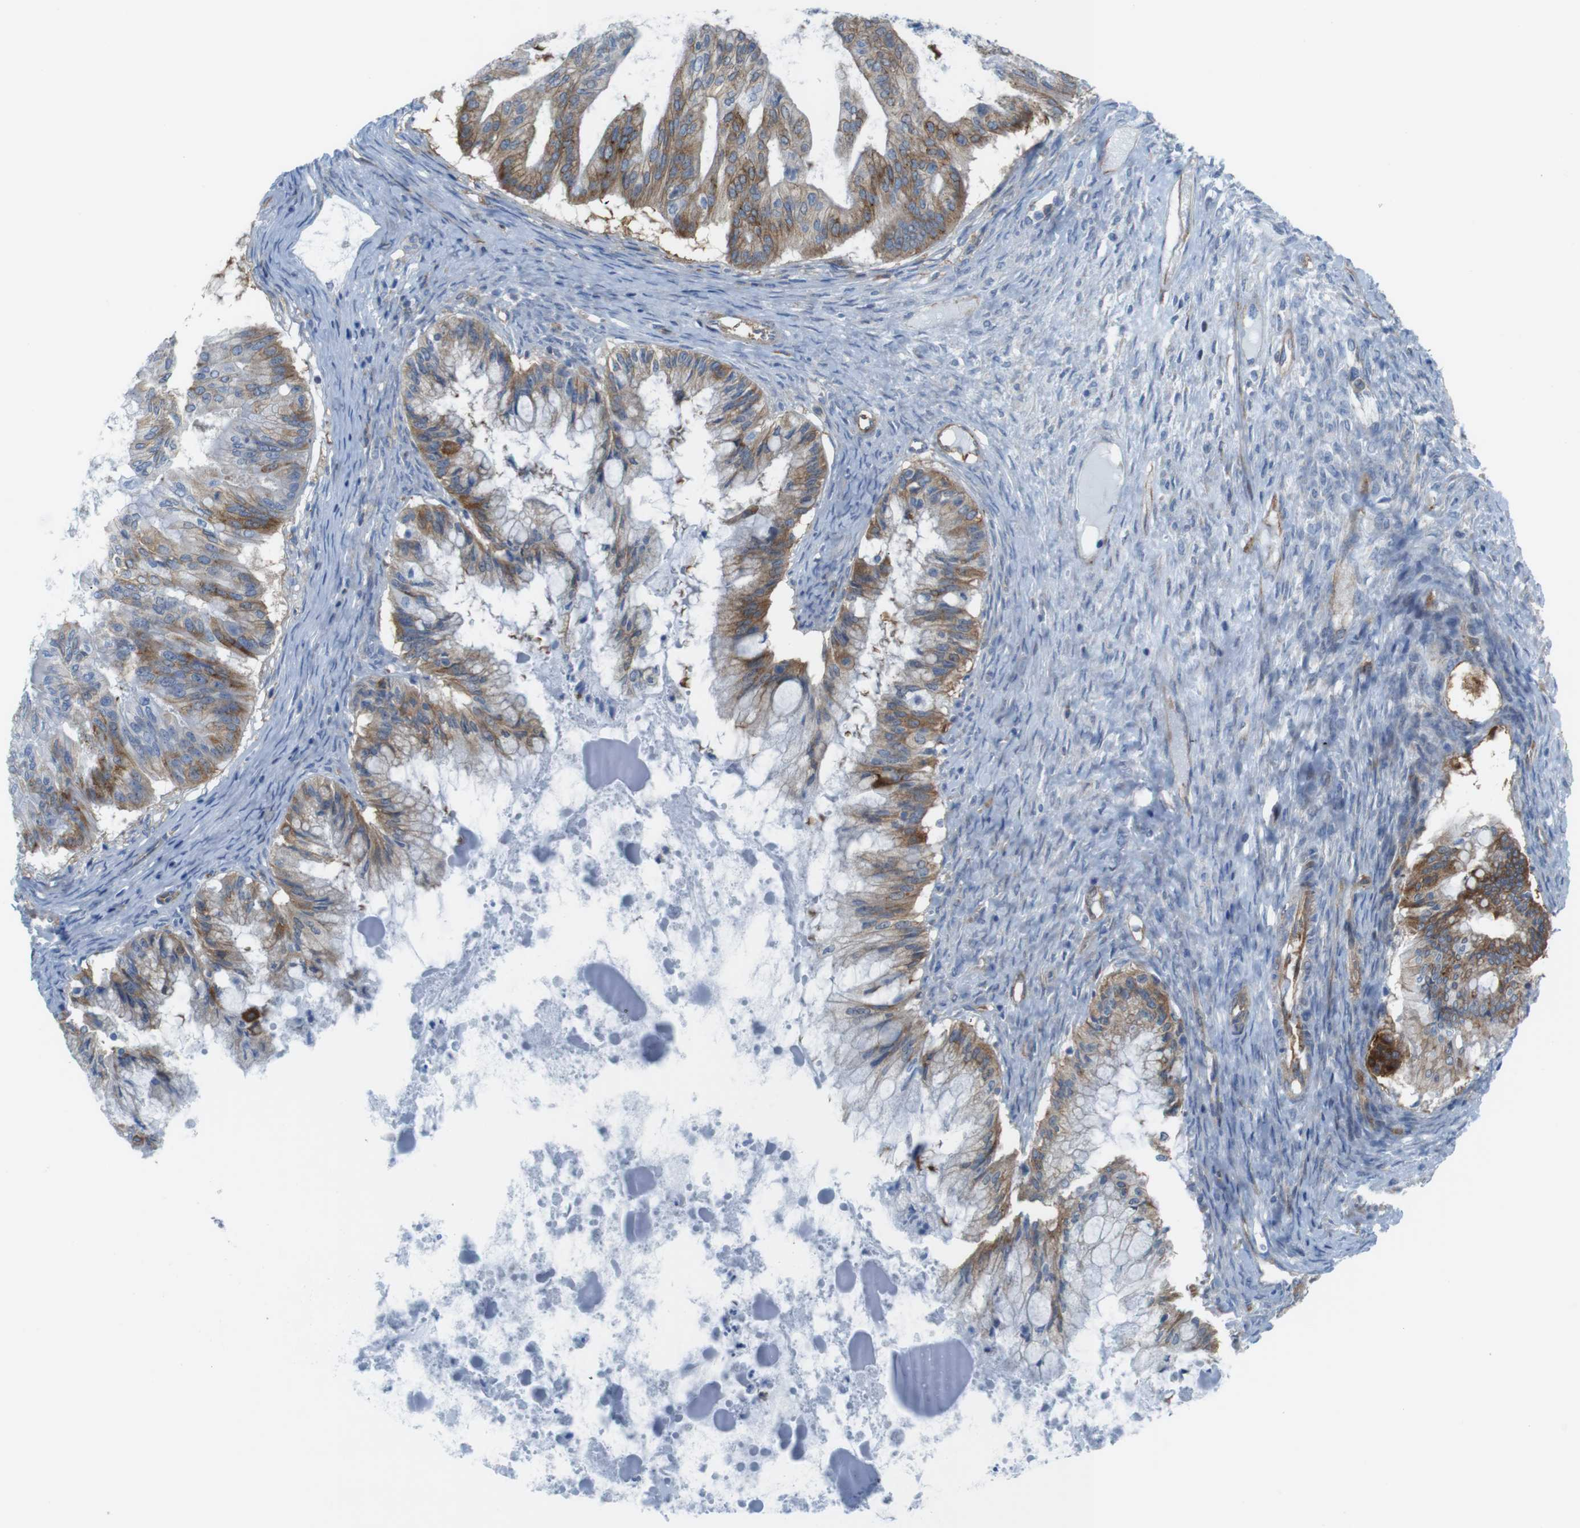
{"staining": {"intensity": "moderate", "quantity": ">75%", "location": "cytoplasmic/membranous"}, "tissue": "ovarian cancer", "cell_type": "Tumor cells", "image_type": "cancer", "snomed": [{"axis": "morphology", "description": "Cystadenocarcinoma, mucinous, NOS"}, {"axis": "topography", "description": "Ovary"}], "caption": "Protein staining demonstrates moderate cytoplasmic/membranous expression in approximately >75% of tumor cells in ovarian cancer (mucinous cystadenocarcinoma).", "gene": "DIAPH2", "patient": {"sex": "female", "age": 57}}